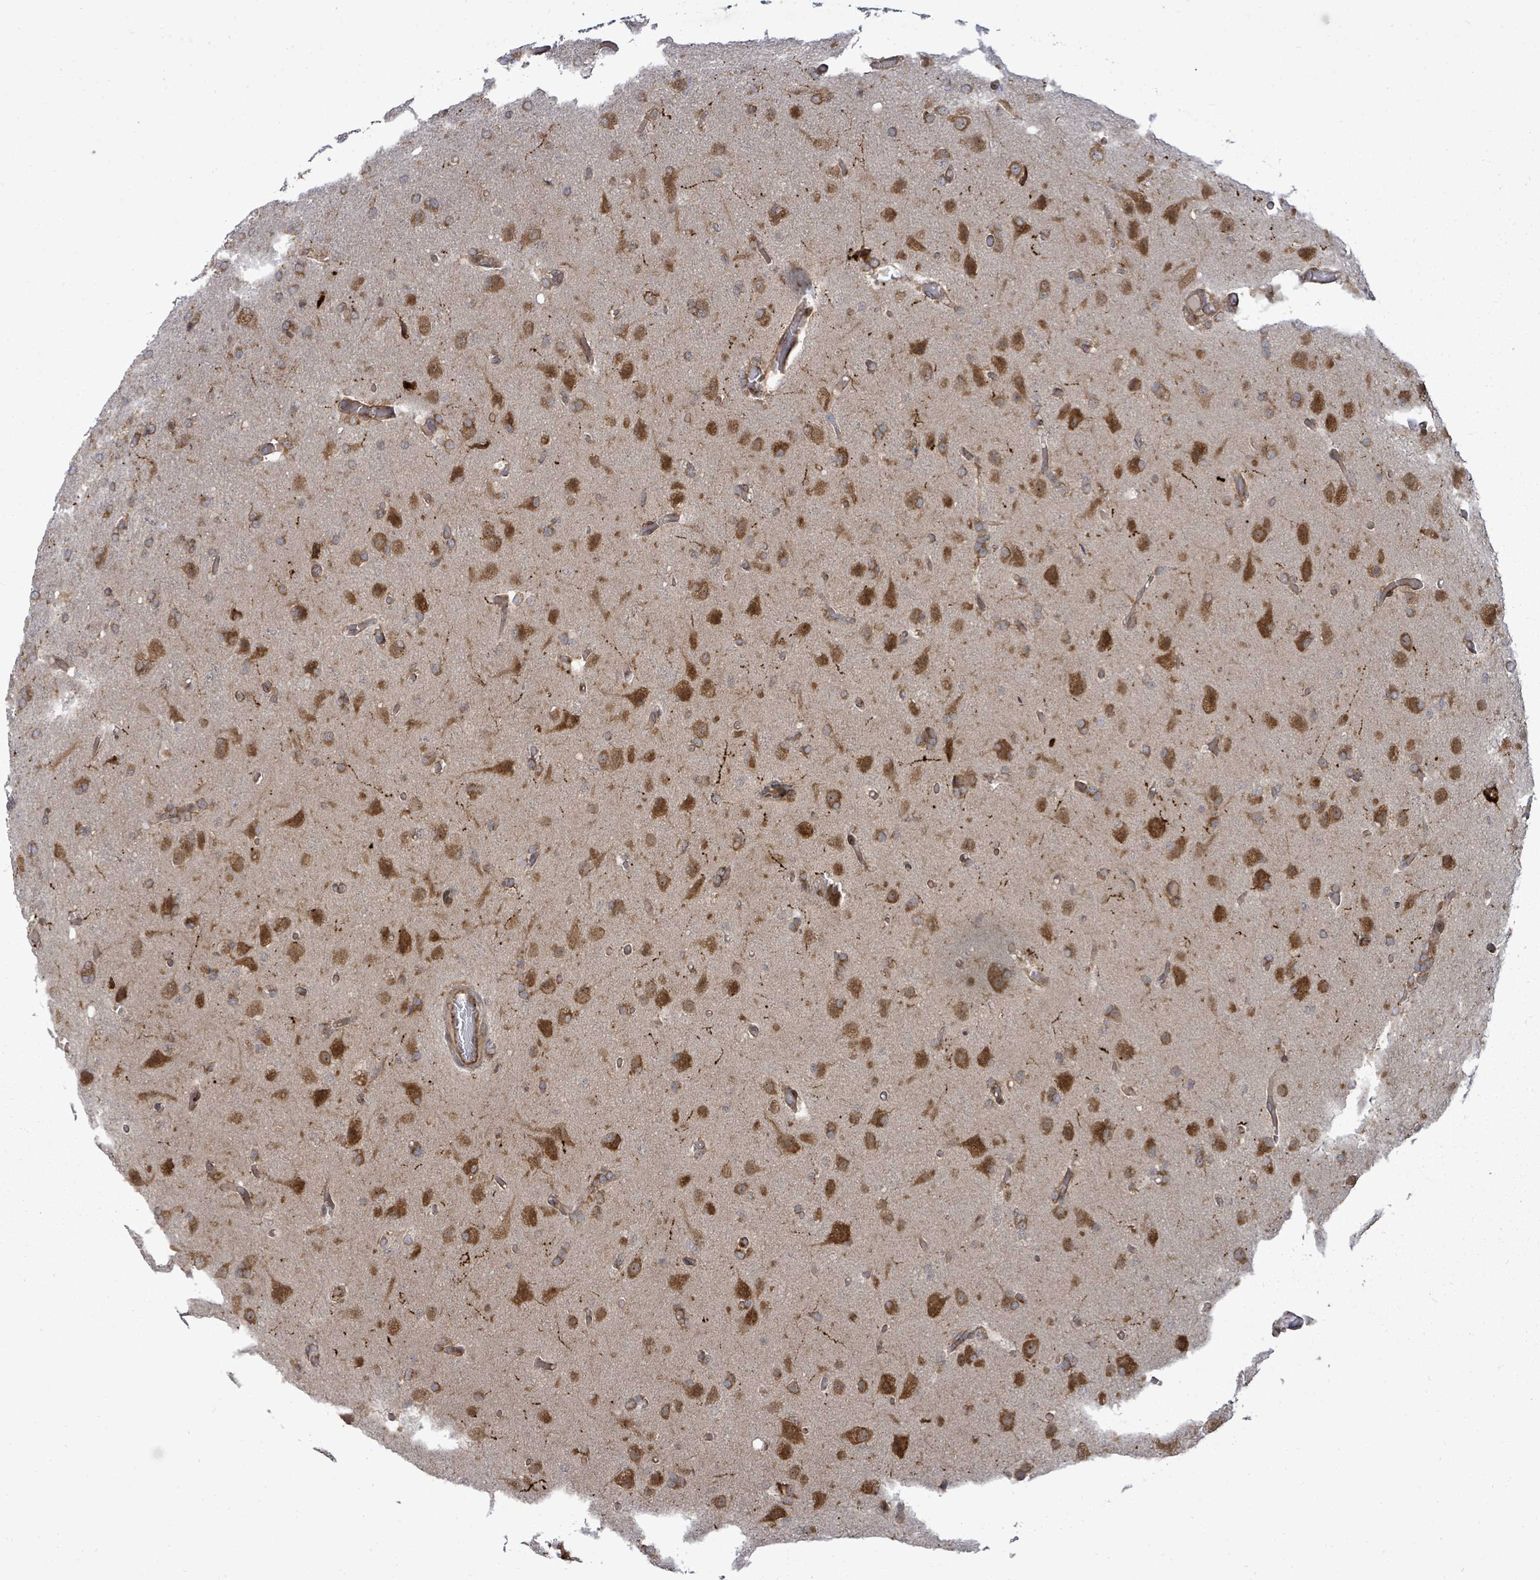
{"staining": {"intensity": "moderate", "quantity": ">75%", "location": "cytoplasmic/membranous"}, "tissue": "glioma", "cell_type": "Tumor cells", "image_type": "cancer", "snomed": [{"axis": "morphology", "description": "Glioma, malignant, High grade"}, {"axis": "topography", "description": "Brain"}], "caption": "Tumor cells exhibit medium levels of moderate cytoplasmic/membranous positivity in about >75% of cells in glioma. The staining is performed using DAB (3,3'-diaminobenzidine) brown chromogen to label protein expression. The nuclei are counter-stained blue using hematoxylin.", "gene": "EIF3C", "patient": {"sex": "female", "age": 74}}